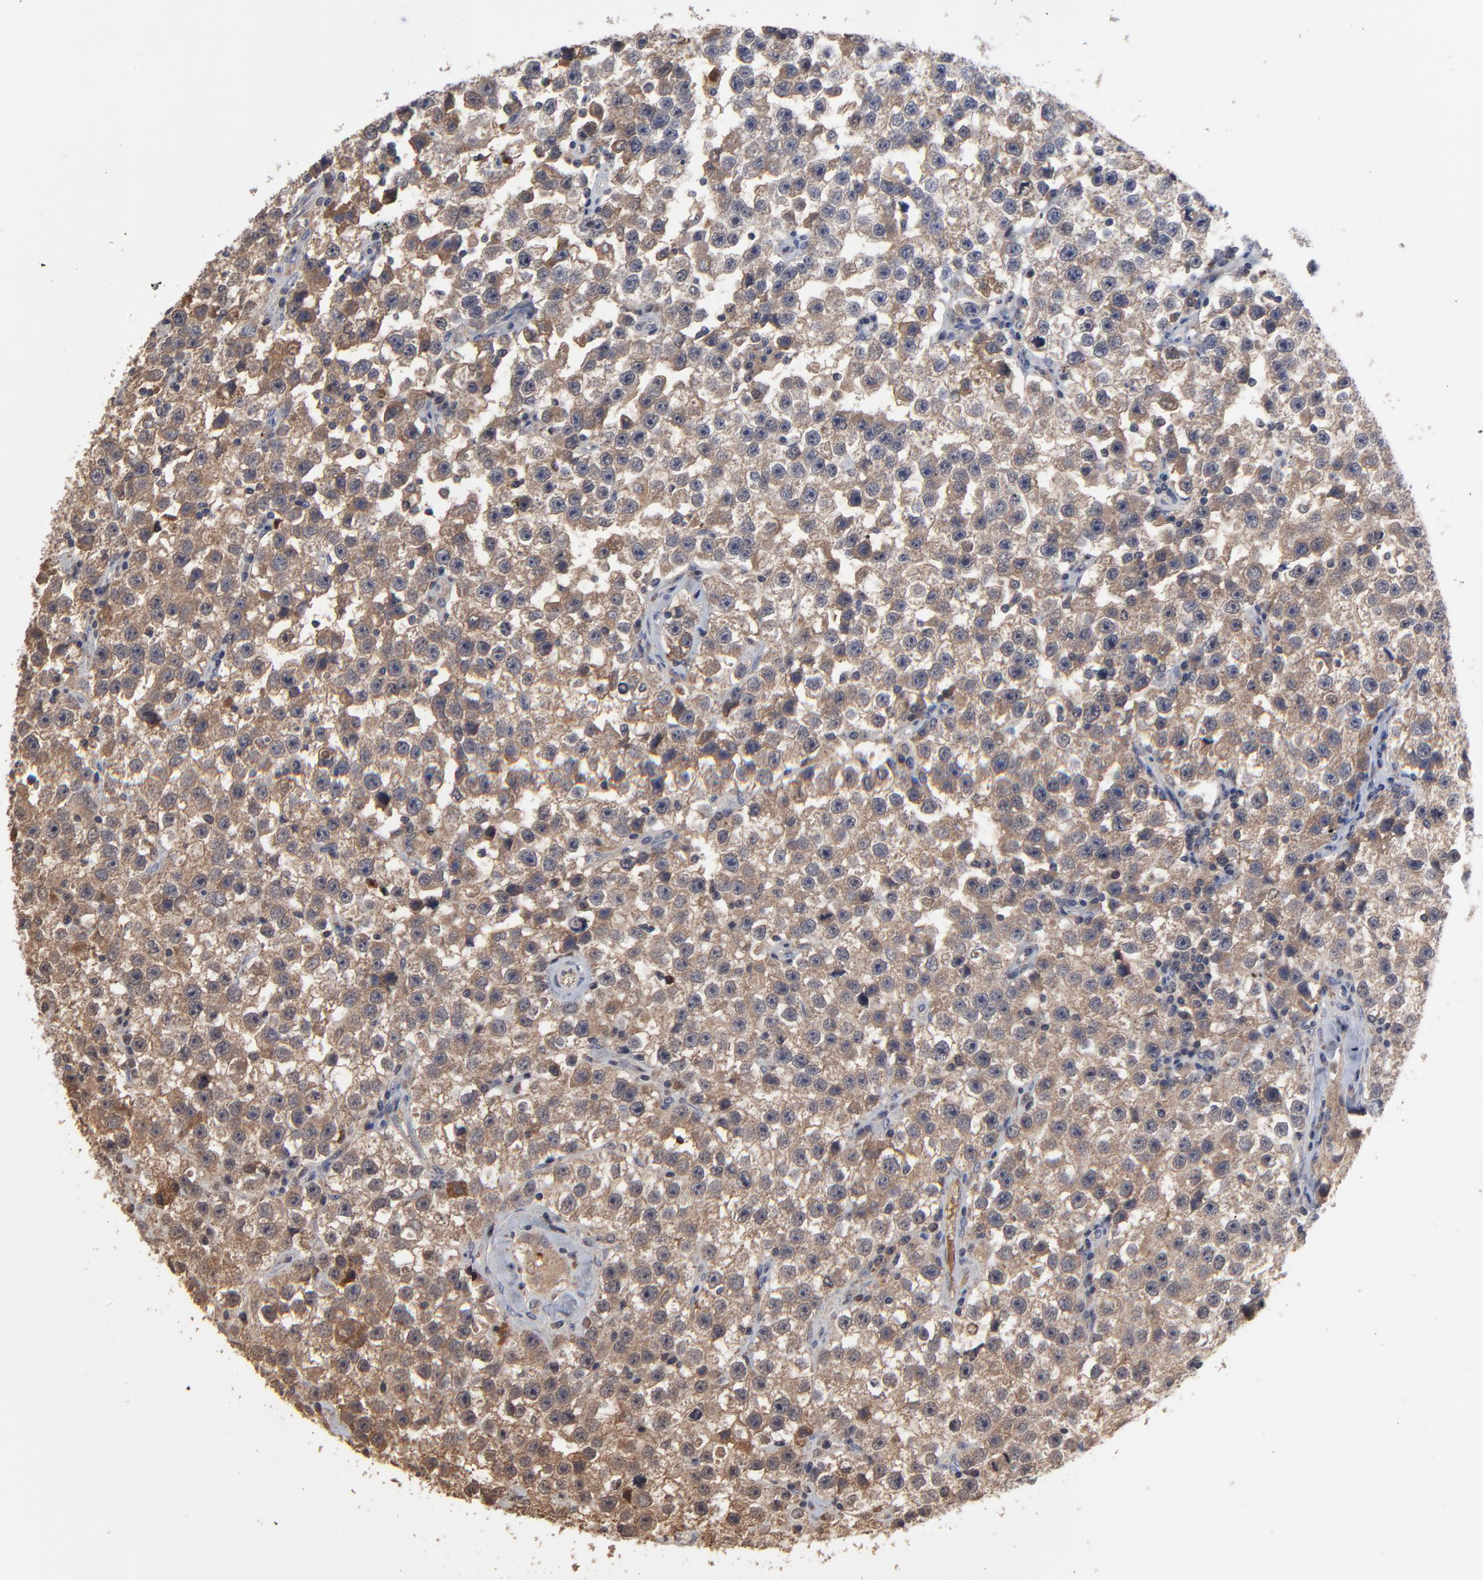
{"staining": {"intensity": "moderate", "quantity": ">75%", "location": "cytoplasmic/membranous"}, "tissue": "testis cancer", "cell_type": "Tumor cells", "image_type": "cancer", "snomed": [{"axis": "morphology", "description": "Seminoma, NOS"}, {"axis": "topography", "description": "Testis"}], "caption": "A histopathology image showing moderate cytoplasmic/membranous positivity in approximately >75% of tumor cells in testis cancer (seminoma), as visualized by brown immunohistochemical staining.", "gene": "VPREB3", "patient": {"sex": "male", "age": 32}}